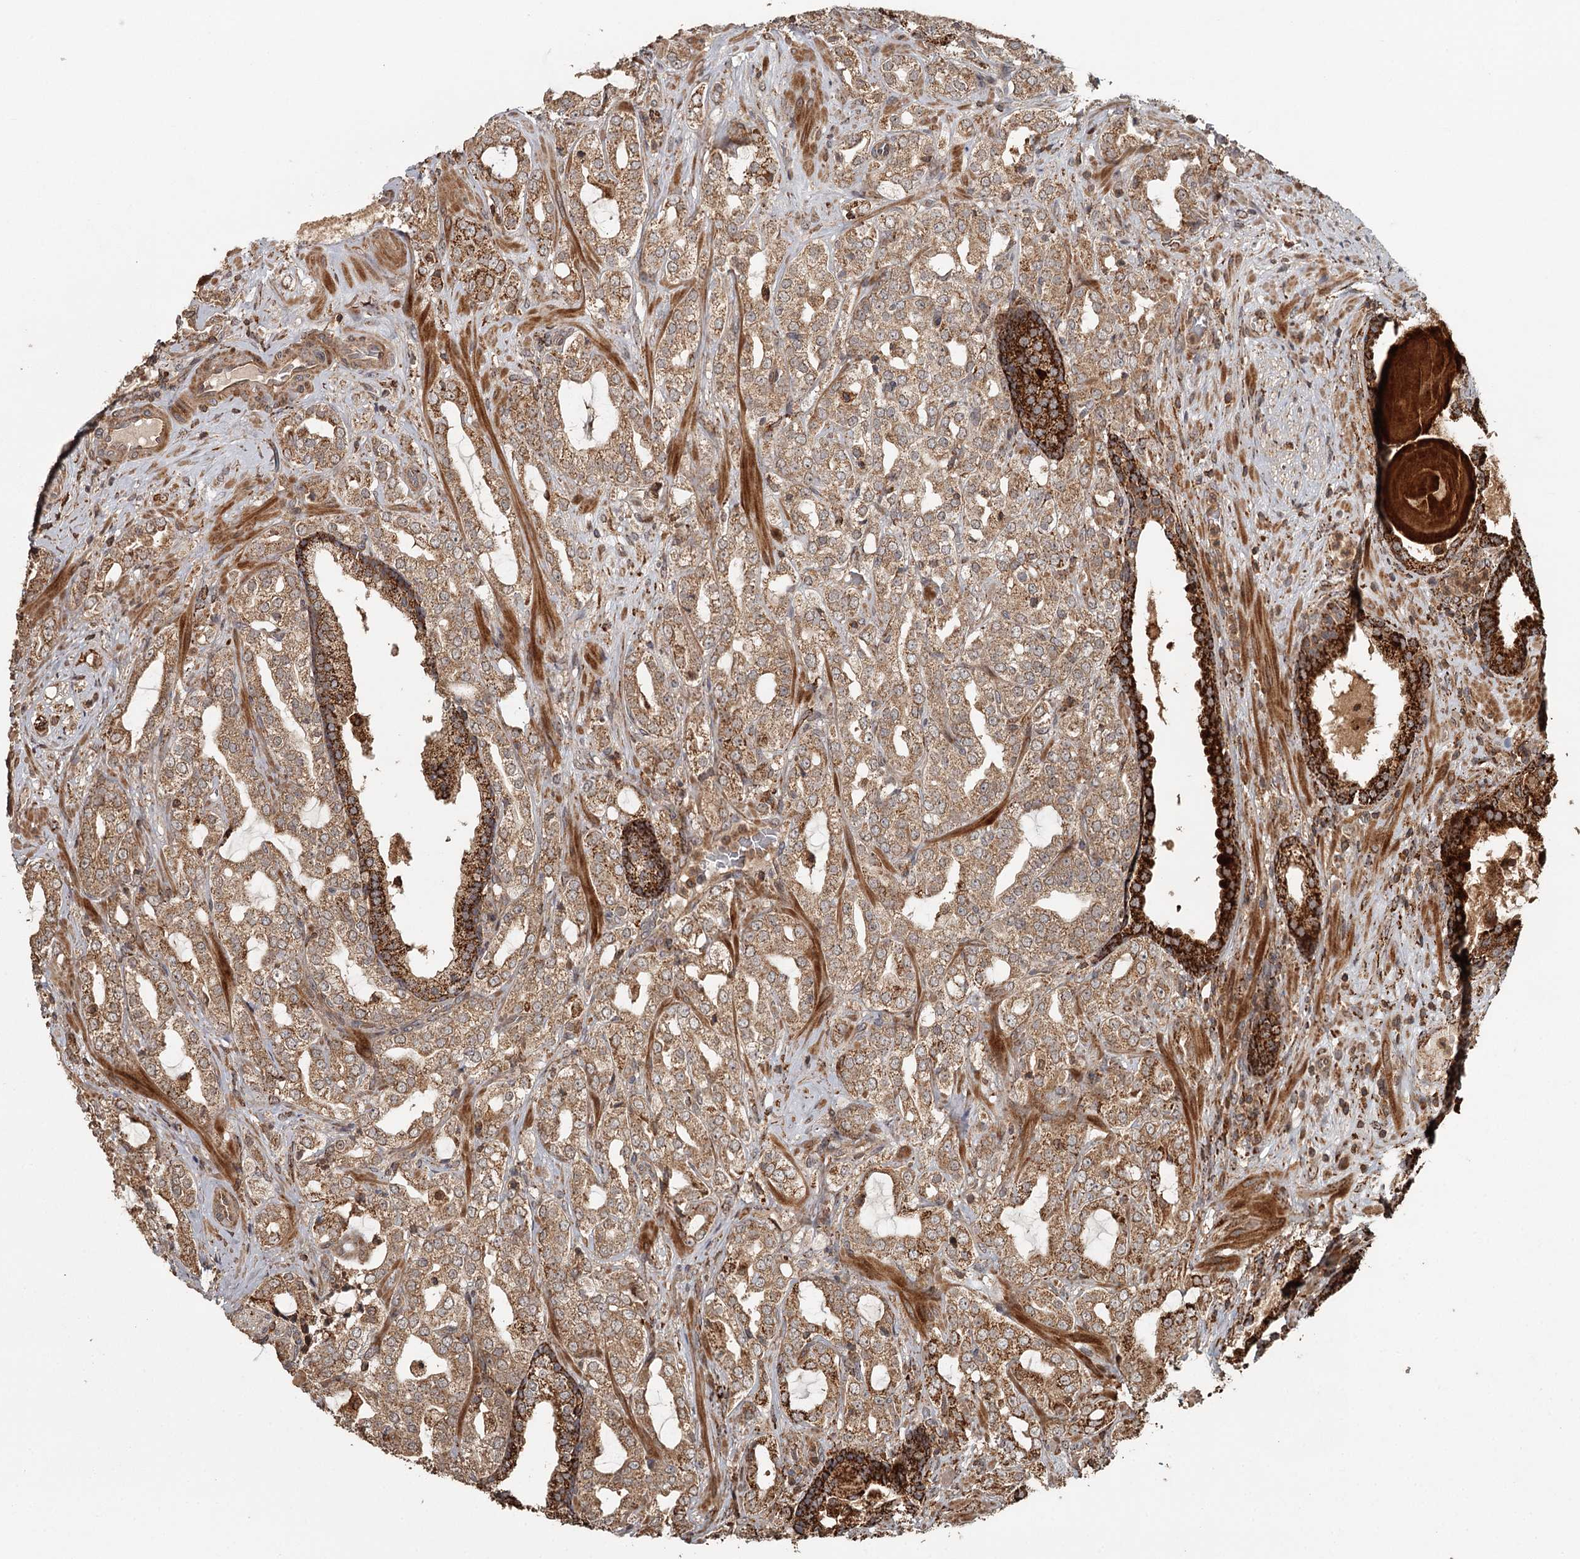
{"staining": {"intensity": "moderate", "quantity": ">75%", "location": "cytoplasmic/membranous"}, "tissue": "prostate cancer", "cell_type": "Tumor cells", "image_type": "cancer", "snomed": [{"axis": "morphology", "description": "Adenocarcinoma, High grade"}, {"axis": "topography", "description": "Prostate"}], "caption": "A histopathology image of prostate cancer stained for a protein shows moderate cytoplasmic/membranous brown staining in tumor cells.", "gene": "FAXC", "patient": {"sex": "male", "age": 64}}